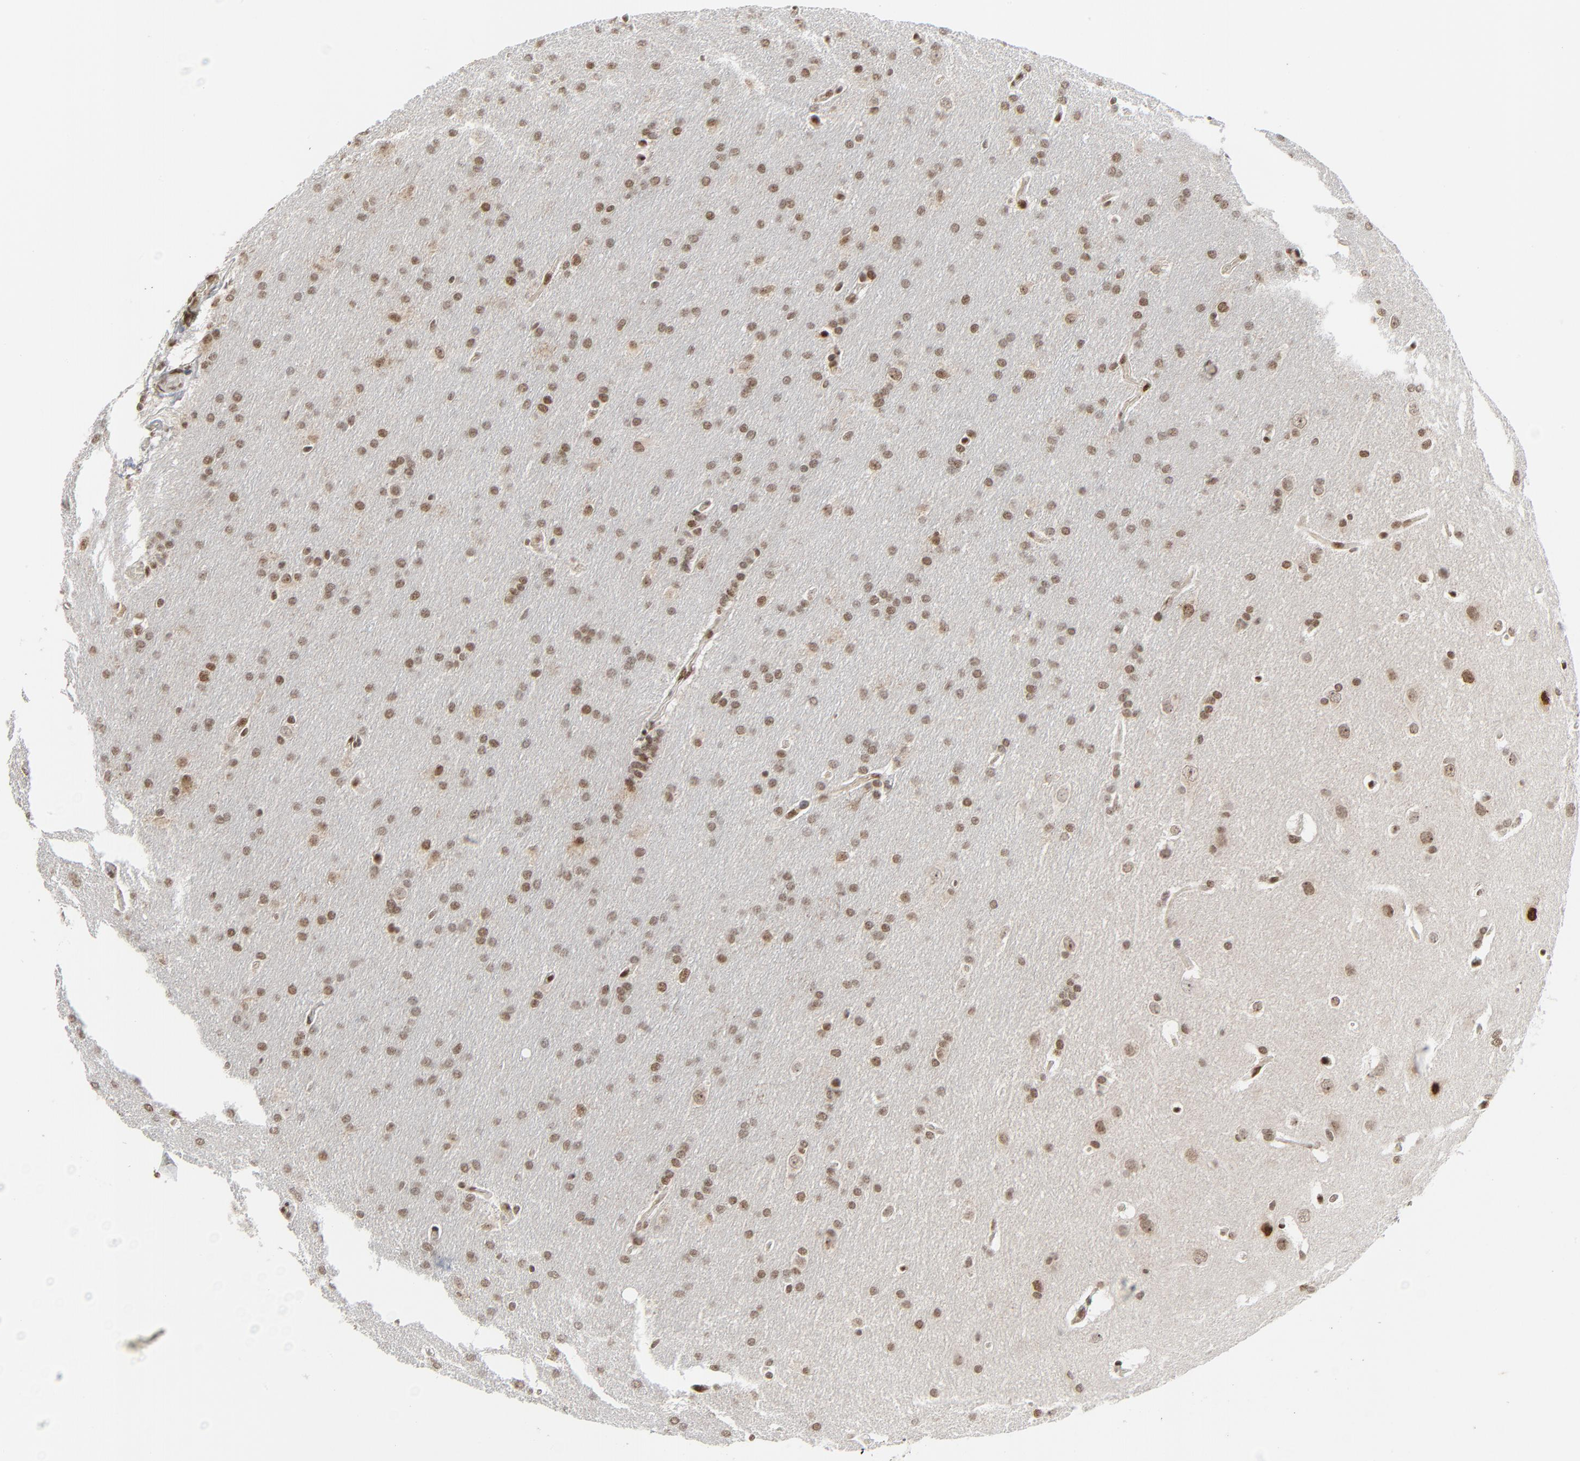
{"staining": {"intensity": "moderate", "quantity": ">75%", "location": "nuclear"}, "tissue": "glioma", "cell_type": "Tumor cells", "image_type": "cancer", "snomed": [{"axis": "morphology", "description": "Glioma, malignant, Low grade"}, {"axis": "topography", "description": "Brain"}], "caption": "Low-grade glioma (malignant) tissue exhibits moderate nuclear staining in about >75% of tumor cells", "gene": "CUX1", "patient": {"sex": "female", "age": 32}}